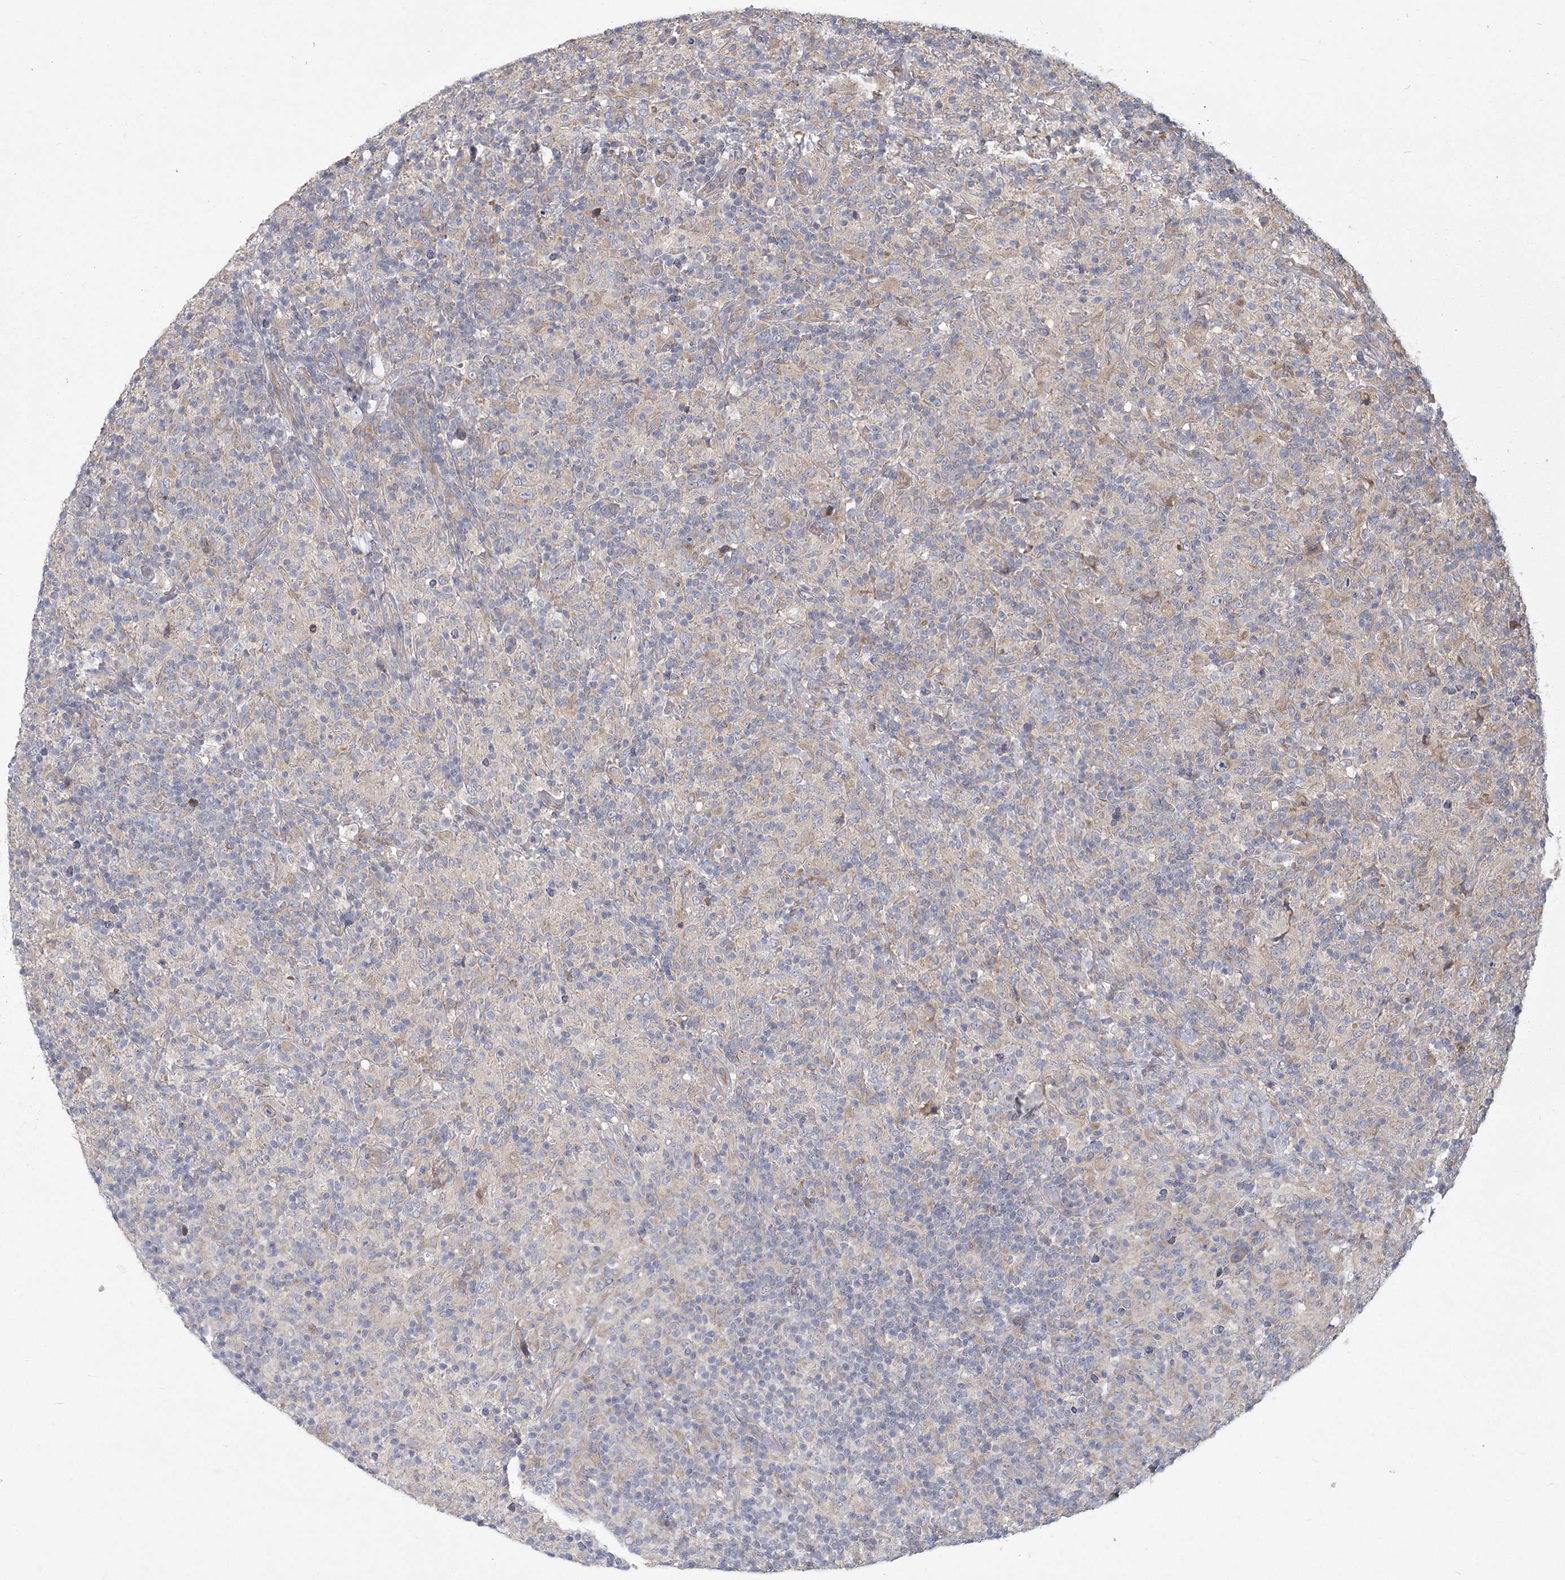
{"staining": {"intensity": "negative", "quantity": "none", "location": "none"}, "tissue": "lymphoma", "cell_type": "Tumor cells", "image_type": "cancer", "snomed": [{"axis": "morphology", "description": "Hodgkin's disease, NOS"}, {"axis": "topography", "description": "Lymph node"}], "caption": "The histopathology image shows no significant staining in tumor cells of Hodgkin's disease.", "gene": "CNTLN", "patient": {"sex": "male", "age": 70}}